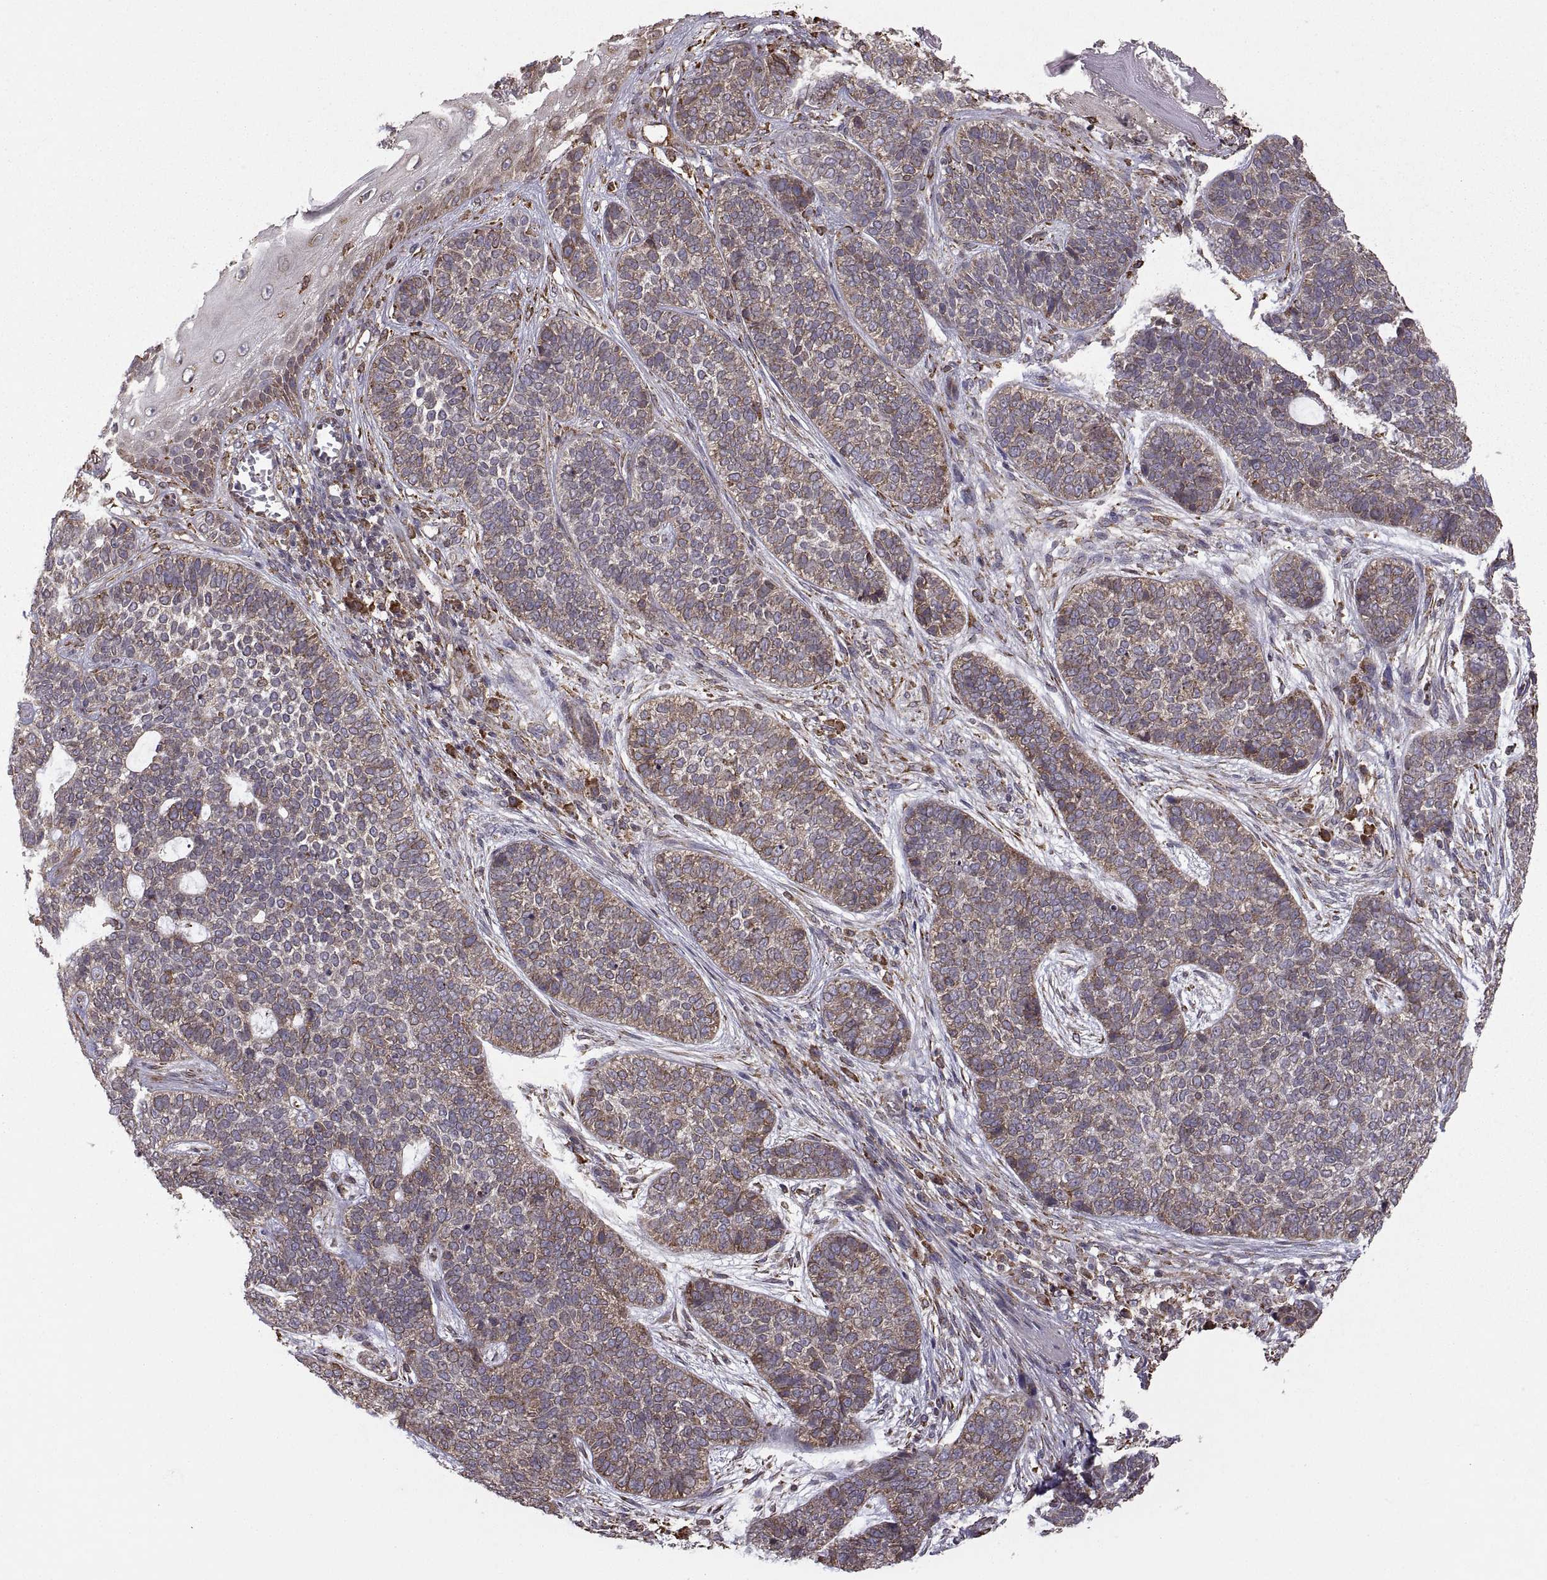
{"staining": {"intensity": "moderate", "quantity": "<25%", "location": "cytoplasmic/membranous"}, "tissue": "skin cancer", "cell_type": "Tumor cells", "image_type": "cancer", "snomed": [{"axis": "morphology", "description": "Basal cell carcinoma"}, {"axis": "topography", "description": "Skin"}], "caption": "Skin cancer (basal cell carcinoma) tissue reveals moderate cytoplasmic/membranous expression in approximately <25% of tumor cells, visualized by immunohistochemistry.", "gene": "PDIA3", "patient": {"sex": "female", "age": 69}}